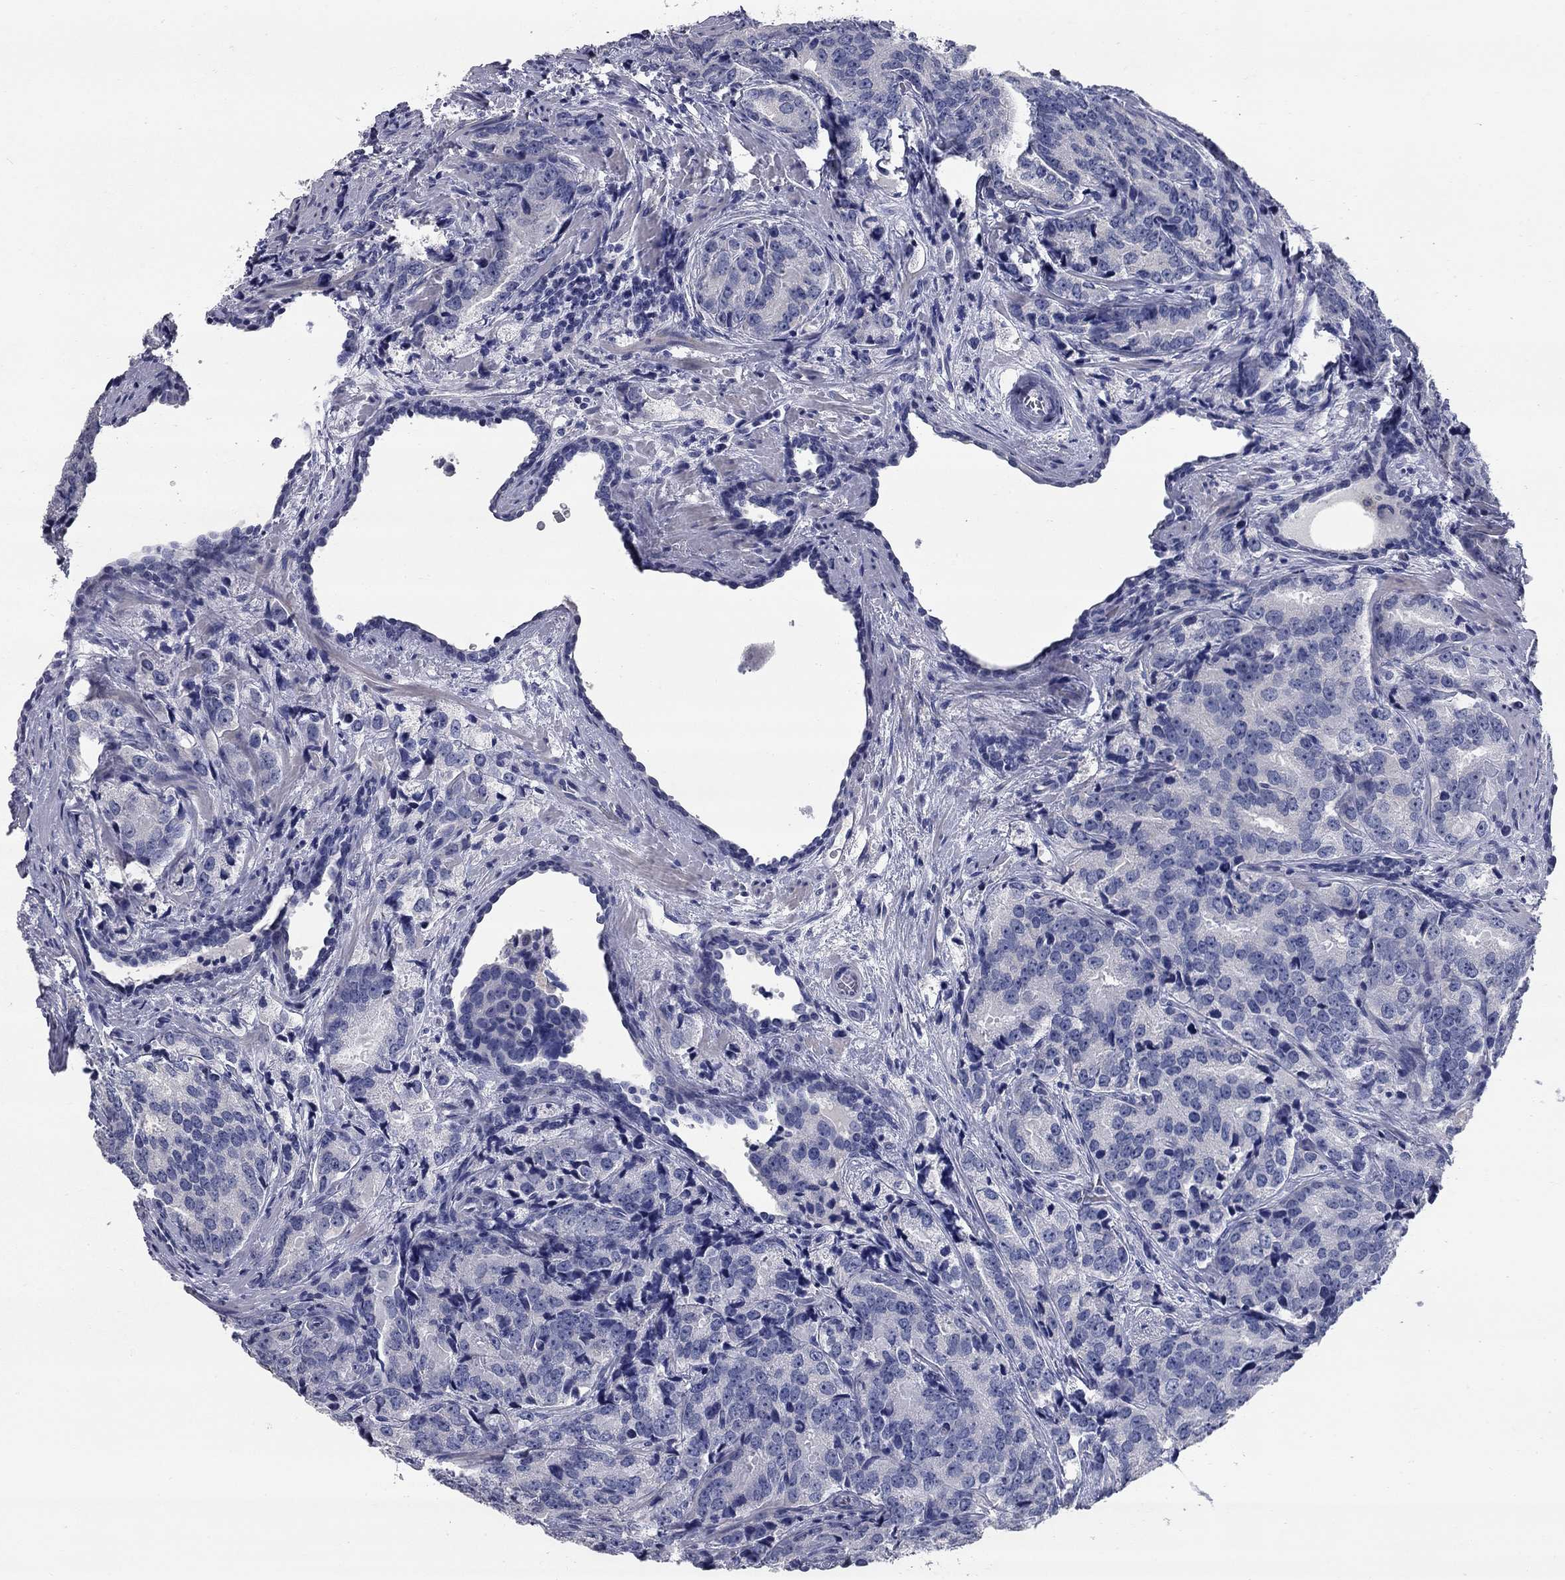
{"staining": {"intensity": "negative", "quantity": "none", "location": "none"}, "tissue": "prostate cancer", "cell_type": "Tumor cells", "image_type": "cancer", "snomed": [{"axis": "morphology", "description": "Adenocarcinoma, NOS"}, {"axis": "topography", "description": "Prostate"}], "caption": "This is an immunohistochemistry (IHC) image of human adenocarcinoma (prostate). There is no staining in tumor cells.", "gene": "SYT12", "patient": {"sex": "male", "age": 71}}